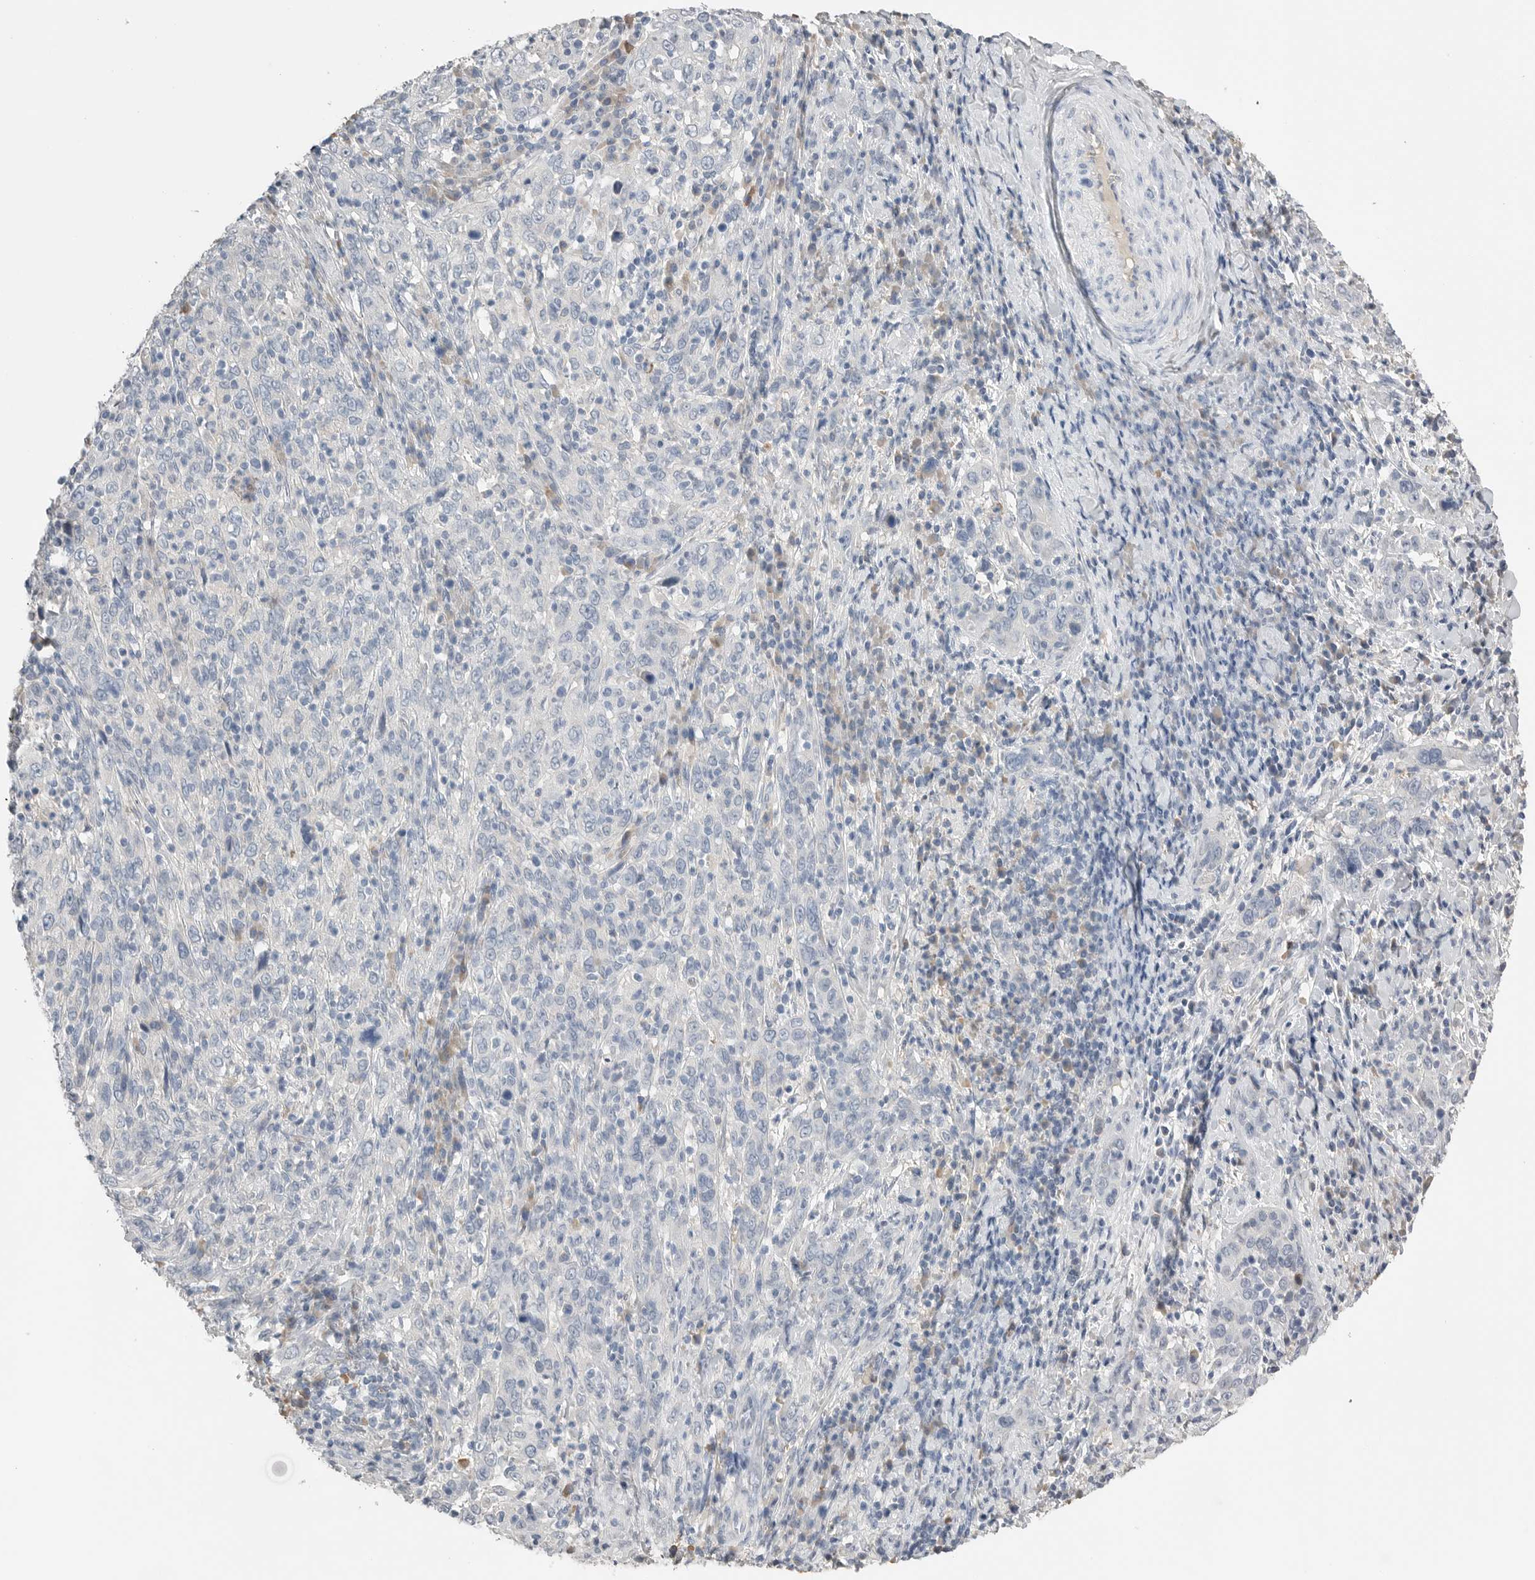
{"staining": {"intensity": "negative", "quantity": "none", "location": "none"}, "tissue": "cervical cancer", "cell_type": "Tumor cells", "image_type": "cancer", "snomed": [{"axis": "morphology", "description": "Squamous cell carcinoma, NOS"}, {"axis": "topography", "description": "Cervix"}], "caption": "Micrograph shows no protein positivity in tumor cells of cervical squamous cell carcinoma tissue.", "gene": "FABP6", "patient": {"sex": "female", "age": 46}}